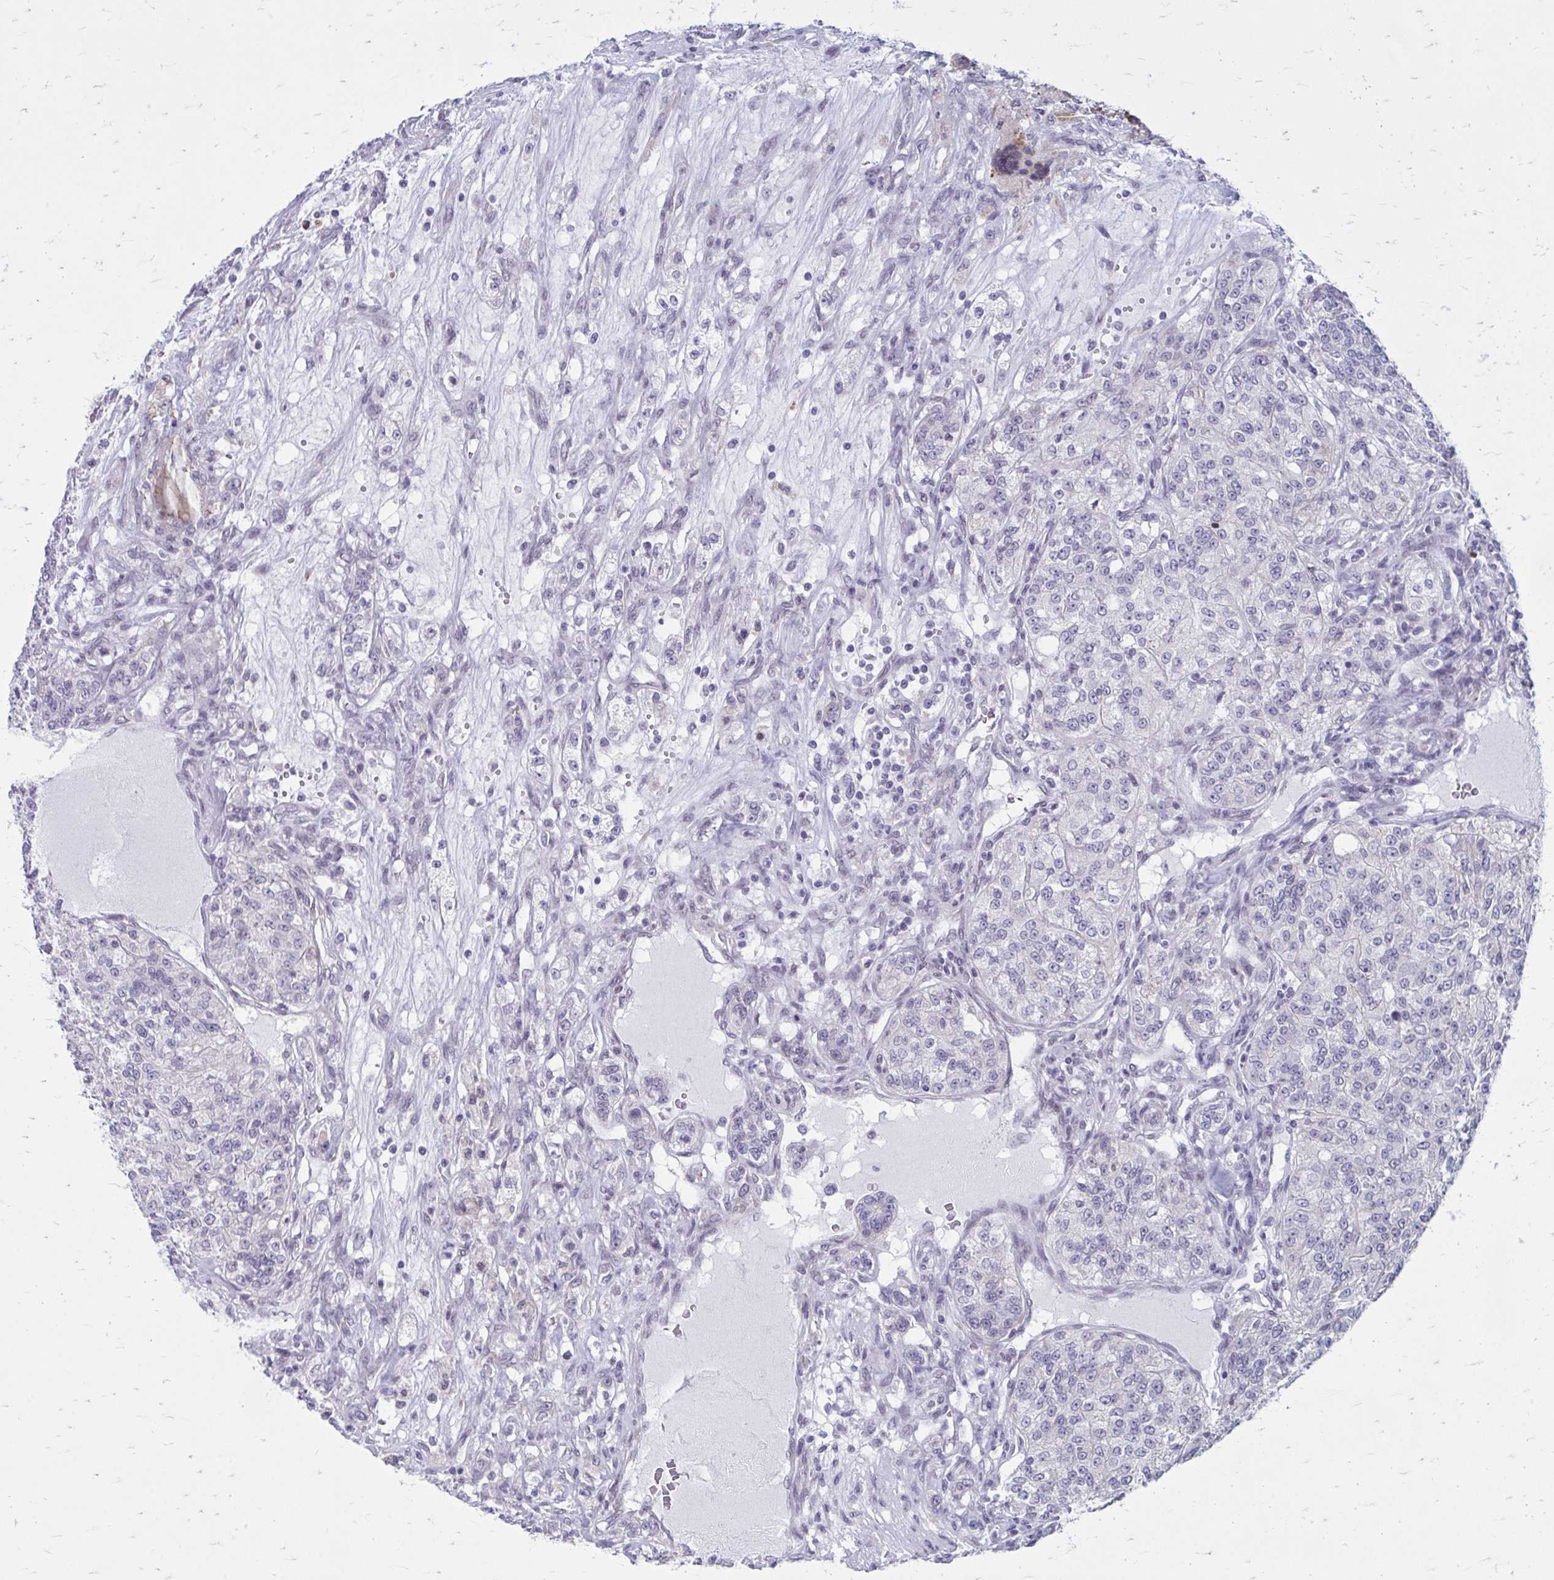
{"staining": {"intensity": "negative", "quantity": "none", "location": "none"}, "tissue": "renal cancer", "cell_type": "Tumor cells", "image_type": "cancer", "snomed": [{"axis": "morphology", "description": "Adenocarcinoma, NOS"}, {"axis": "topography", "description": "Kidney"}], "caption": "An immunohistochemistry (IHC) photomicrograph of renal adenocarcinoma is shown. There is no staining in tumor cells of renal adenocarcinoma.", "gene": "PROSER1", "patient": {"sex": "female", "age": 63}}